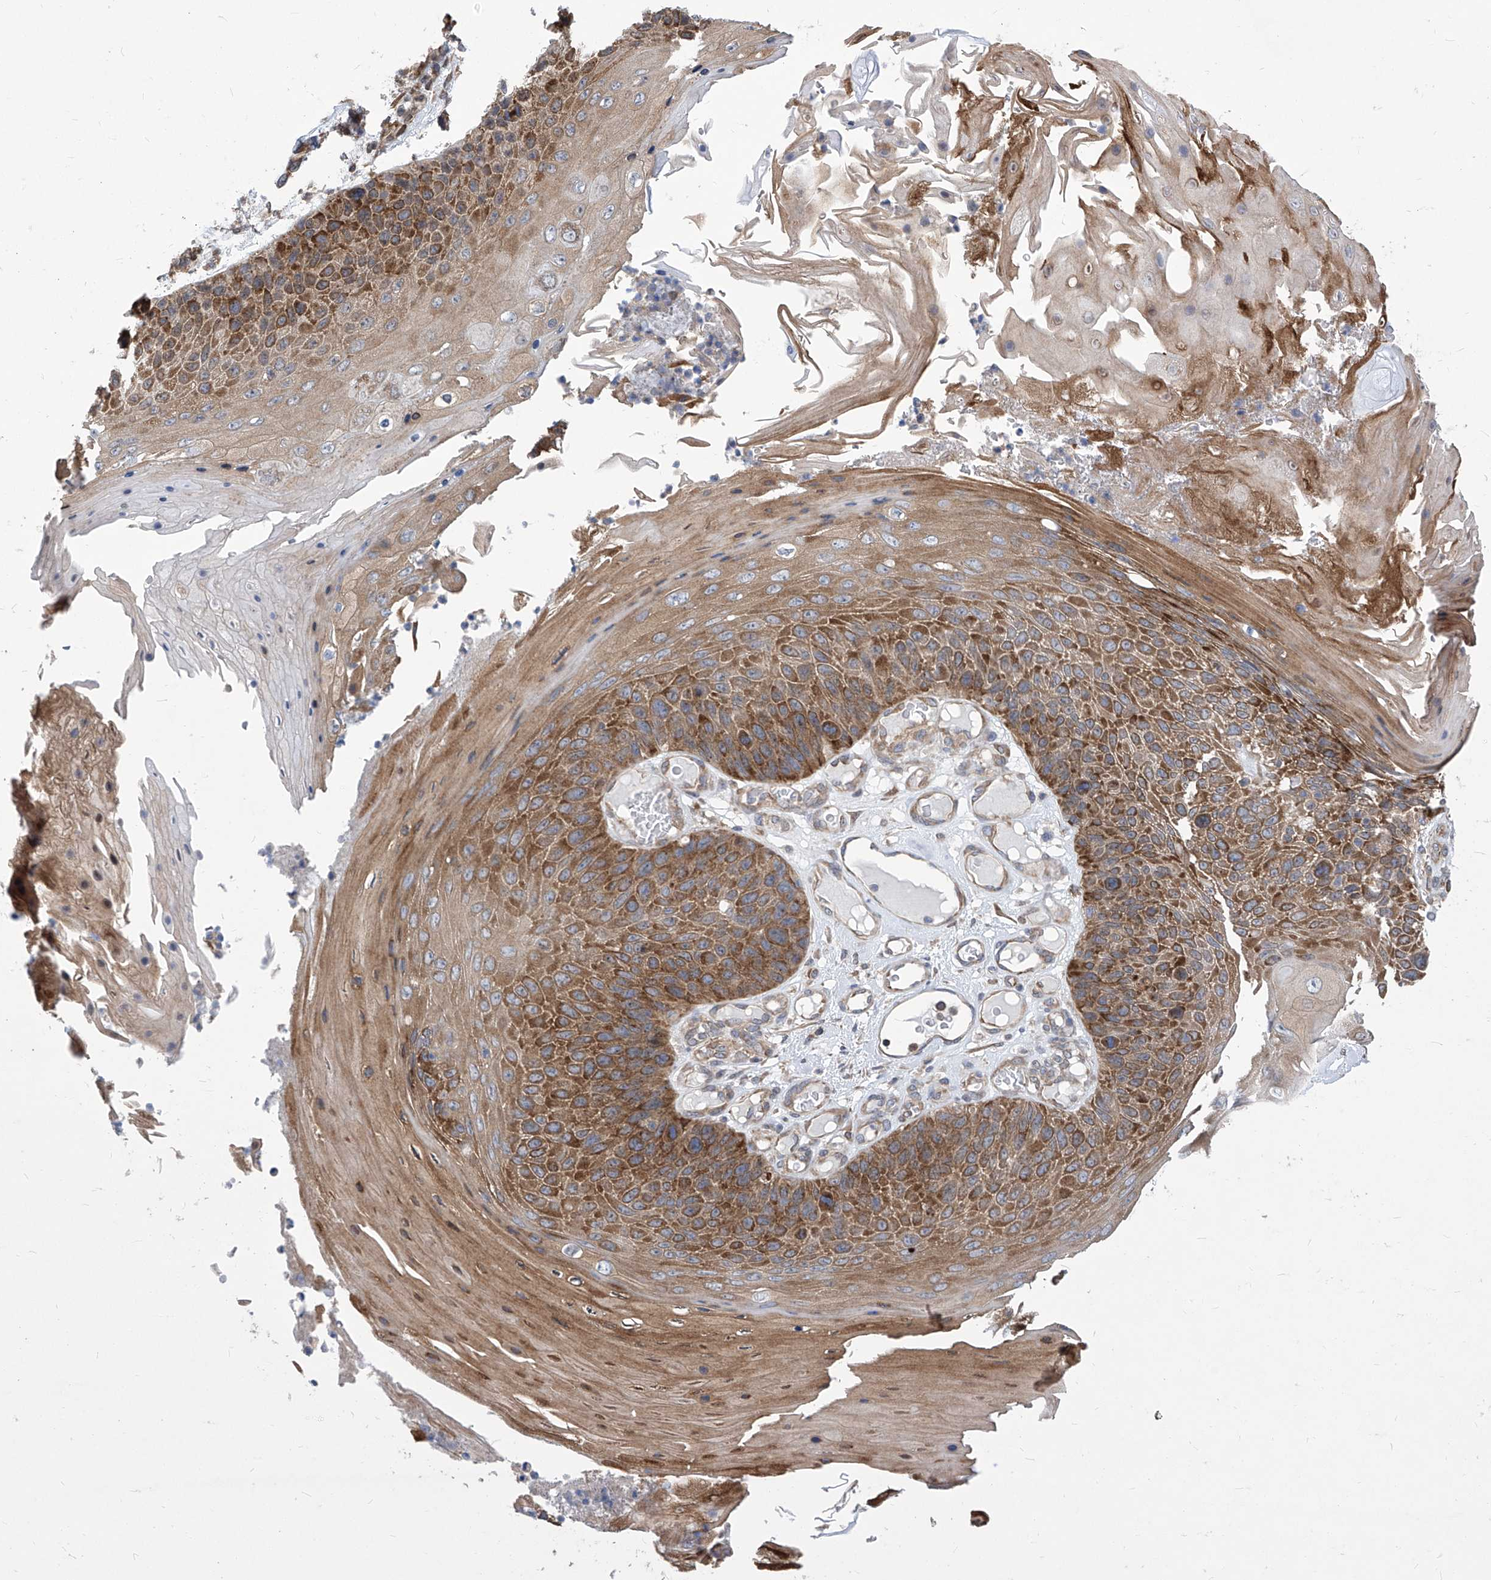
{"staining": {"intensity": "moderate", "quantity": ">75%", "location": "cytoplasmic/membranous"}, "tissue": "skin cancer", "cell_type": "Tumor cells", "image_type": "cancer", "snomed": [{"axis": "morphology", "description": "Squamous cell carcinoma, NOS"}, {"axis": "topography", "description": "Skin"}], "caption": "DAB (3,3'-diaminobenzidine) immunohistochemical staining of human squamous cell carcinoma (skin) reveals moderate cytoplasmic/membranous protein positivity in approximately >75% of tumor cells.", "gene": "EIF3M", "patient": {"sex": "female", "age": 88}}